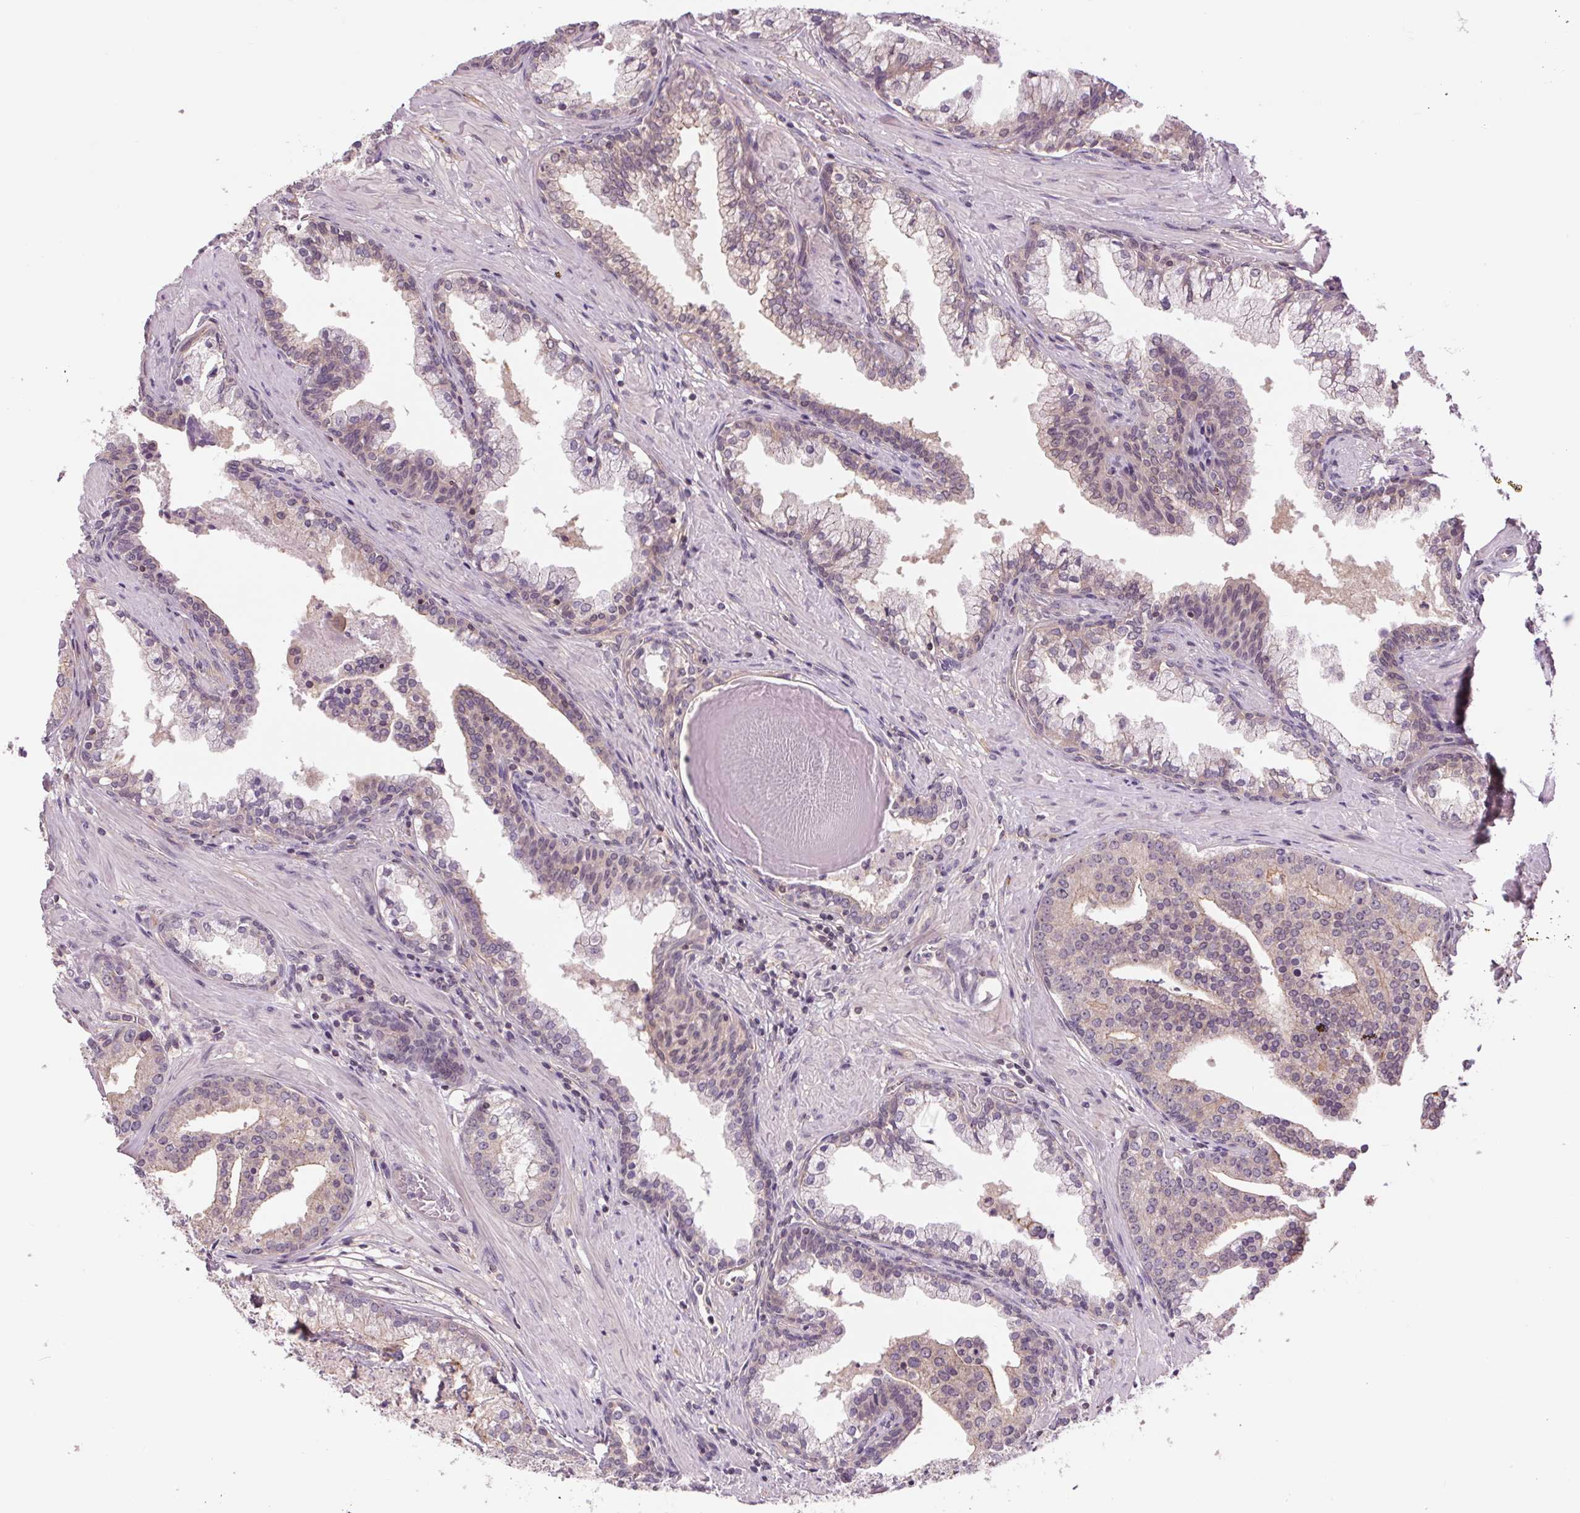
{"staining": {"intensity": "weak", "quantity": "<25%", "location": "cytoplasmic/membranous"}, "tissue": "prostate cancer", "cell_type": "Tumor cells", "image_type": "cancer", "snomed": [{"axis": "morphology", "description": "Adenocarcinoma, NOS"}, {"axis": "topography", "description": "Prostate and seminal vesicle, NOS"}, {"axis": "topography", "description": "Prostate"}], "caption": "IHC photomicrograph of human adenocarcinoma (prostate) stained for a protein (brown), which reveals no expression in tumor cells. The staining was performed using DAB to visualize the protein expression in brown, while the nuclei were stained in blue with hematoxylin (Magnification: 20x).", "gene": "SH3RF2", "patient": {"sex": "male", "age": 44}}